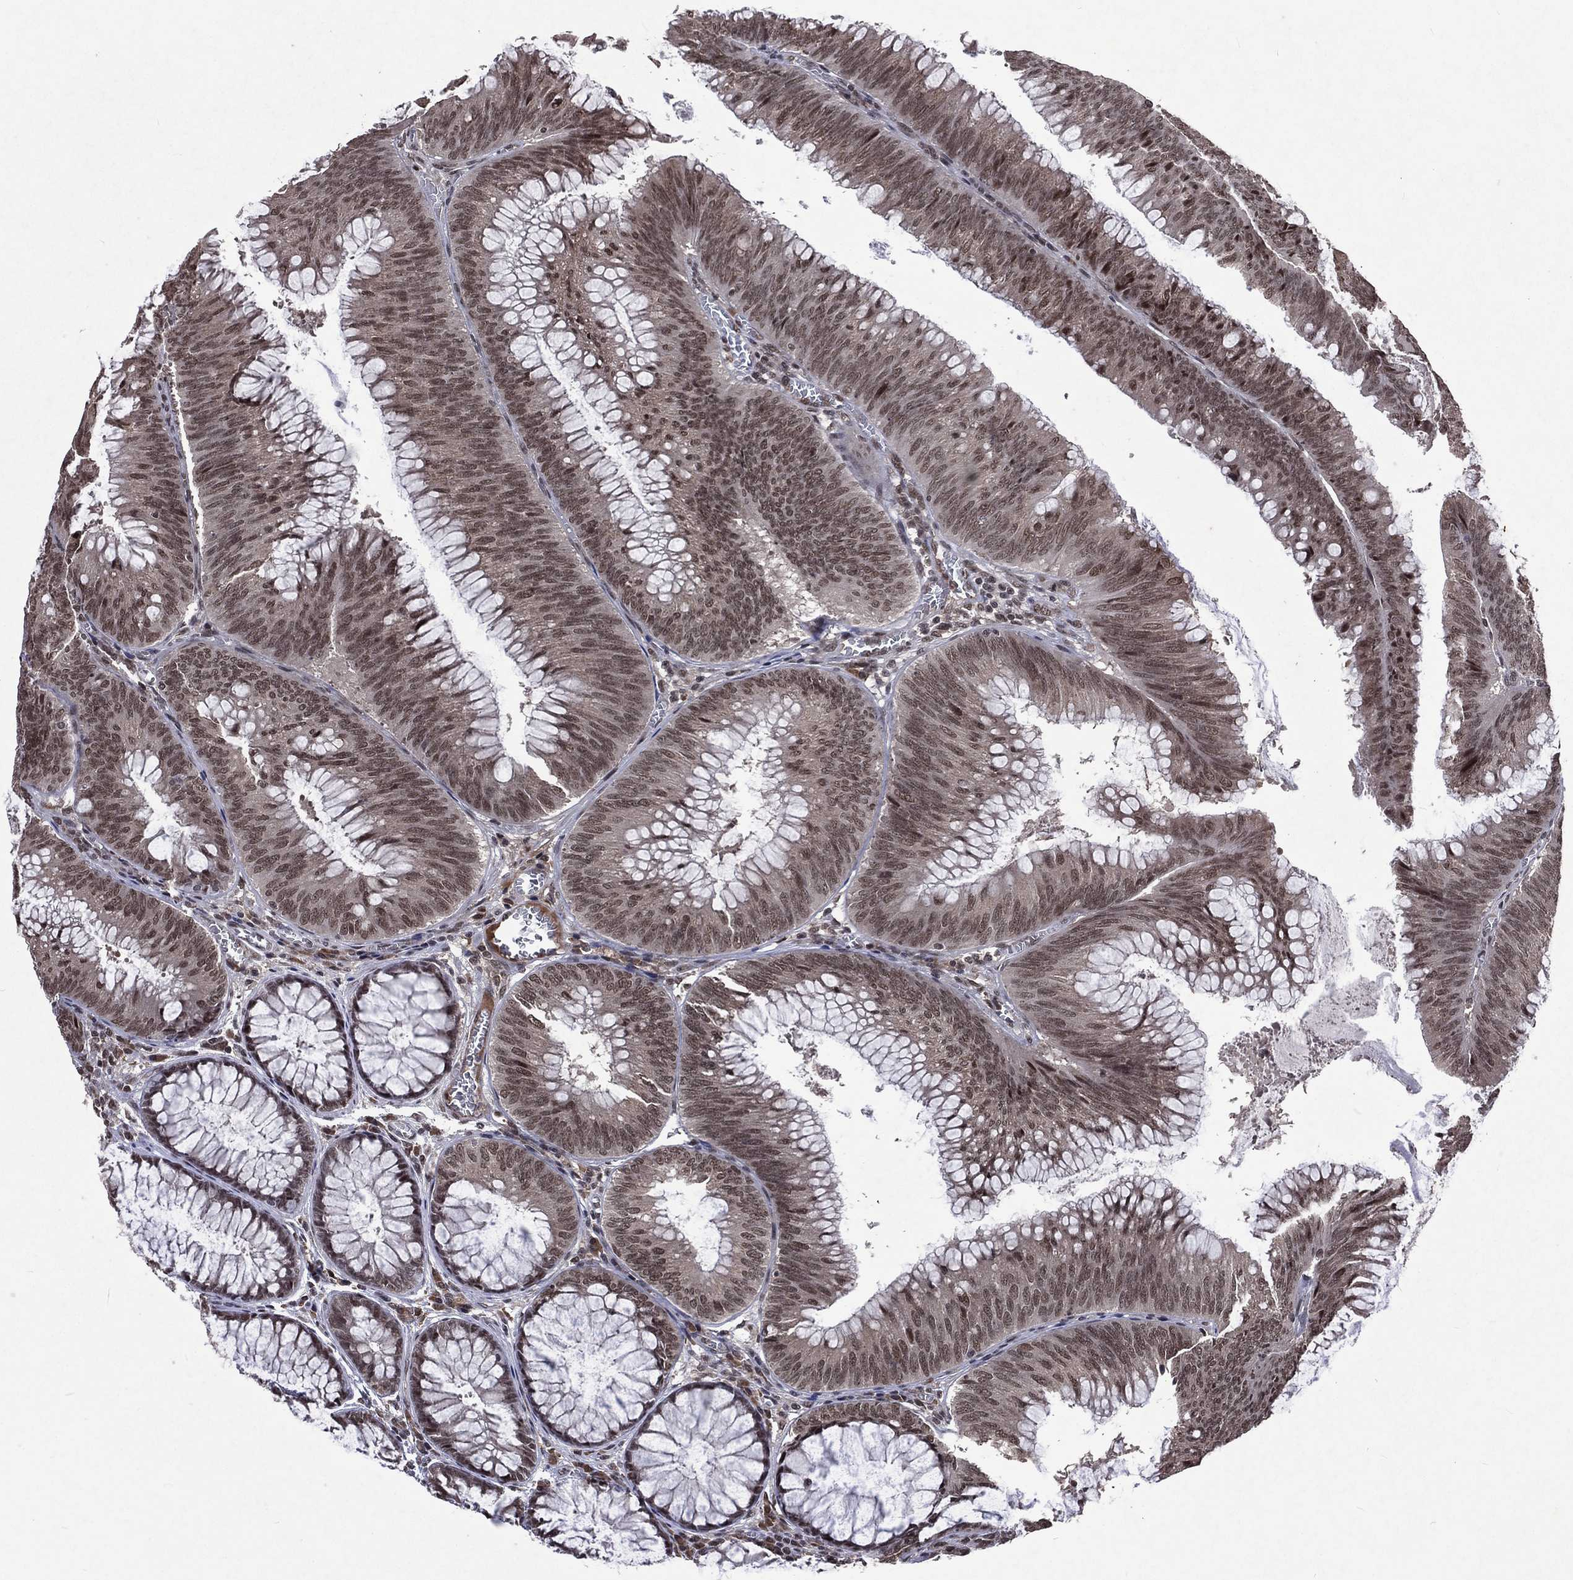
{"staining": {"intensity": "moderate", "quantity": "25%-75%", "location": "nuclear"}, "tissue": "colorectal cancer", "cell_type": "Tumor cells", "image_type": "cancer", "snomed": [{"axis": "morphology", "description": "Adenocarcinoma, NOS"}, {"axis": "topography", "description": "Rectum"}], "caption": "The immunohistochemical stain shows moderate nuclear staining in tumor cells of colorectal cancer (adenocarcinoma) tissue.", "gene": "DMAP1", "patient": {"sex": "female", "age": 72}}